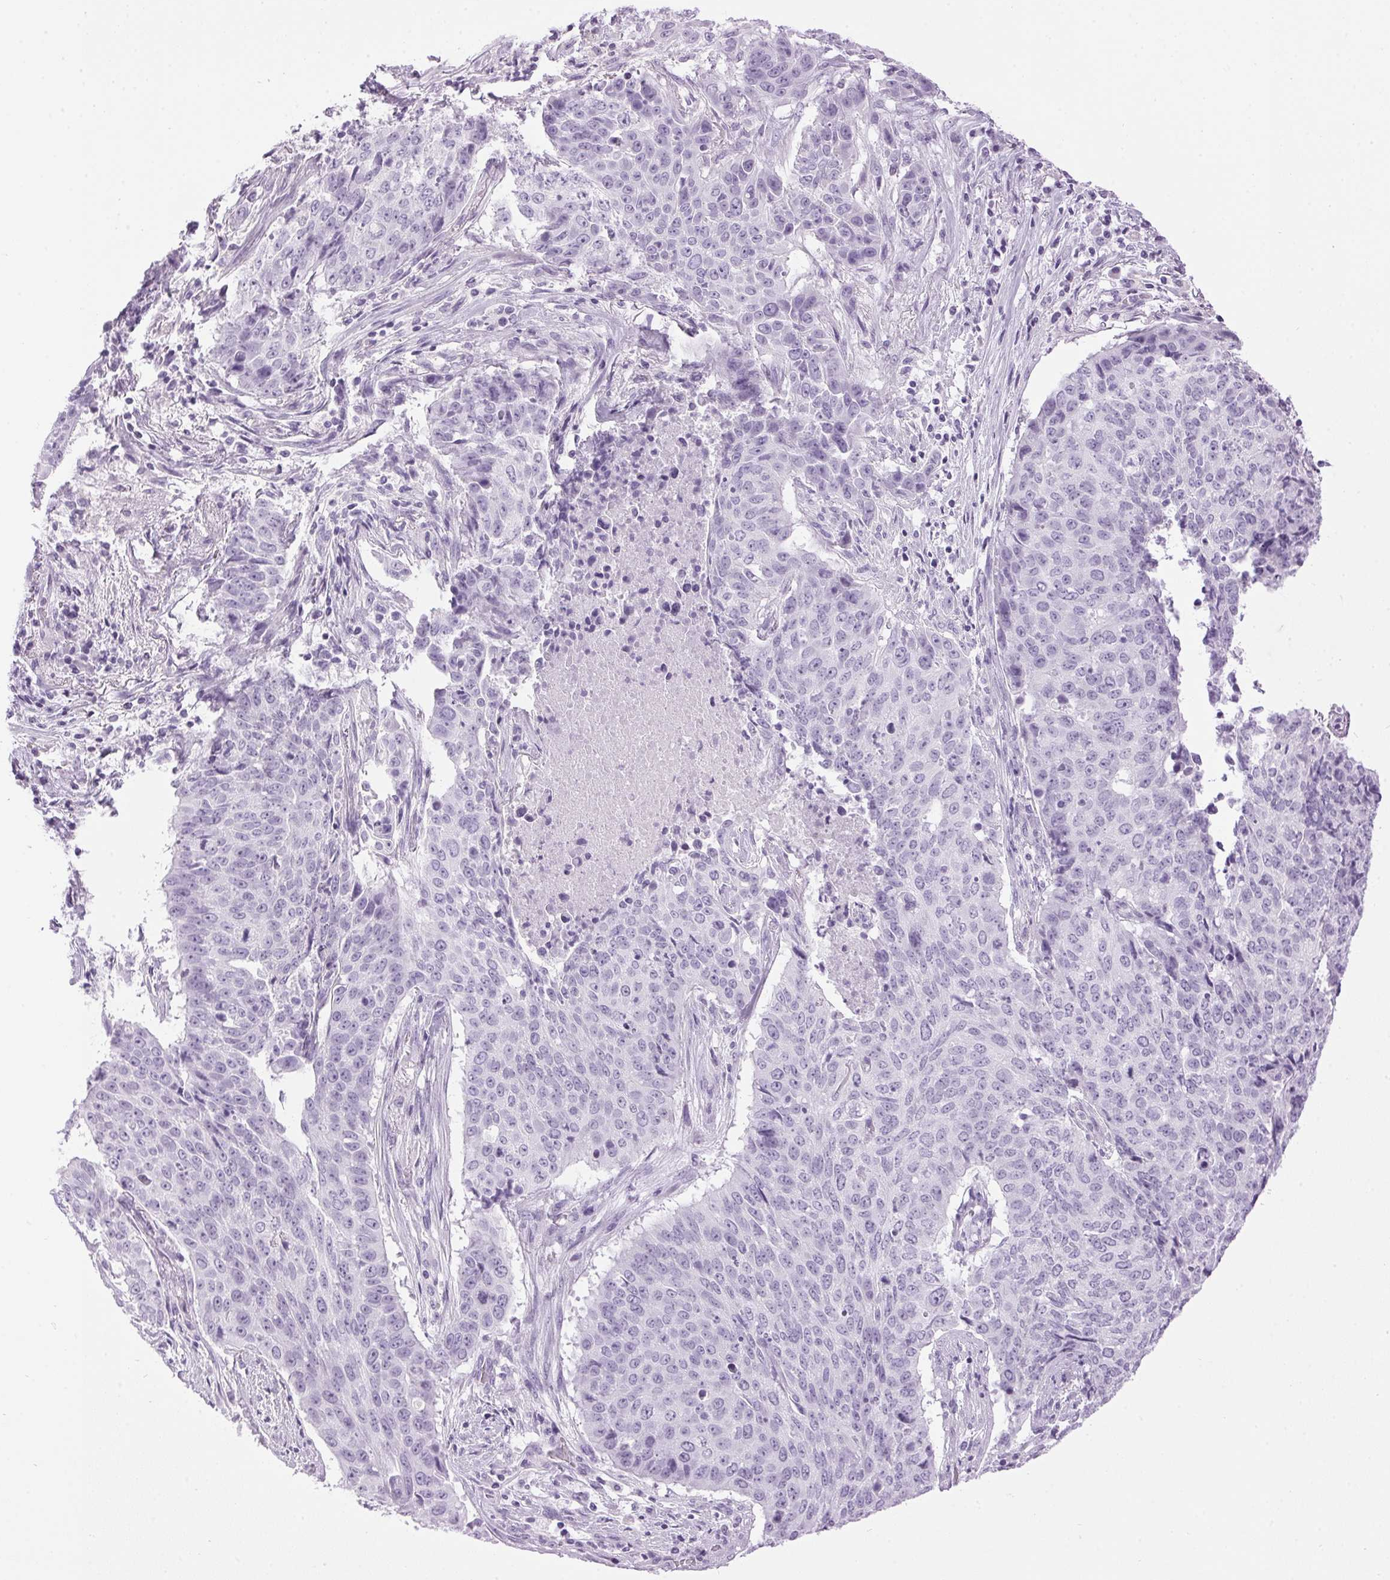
{"staining": {"intensity": "negative", "quantity": "none", "location": "none"}, "tissue": "lung cancer", "cell_type": "Tumor cells", "image_type": "cancer", "snomed": [{"axis": "morphology", "description": "Normal tissue, NOS"}, {"axis": "morphology", "description": "Squamous cell carcinoma, NOS"}, {"axis": "topography", "description": "Bronchus"}, {"axis": "topography", "description": "Lung"}], "caption": "Human lung cancer stained for a protein using IHC shows no positivity in tumor cells.", "gene": "SP7", "patient": {"sex": "male", "age": 64}}